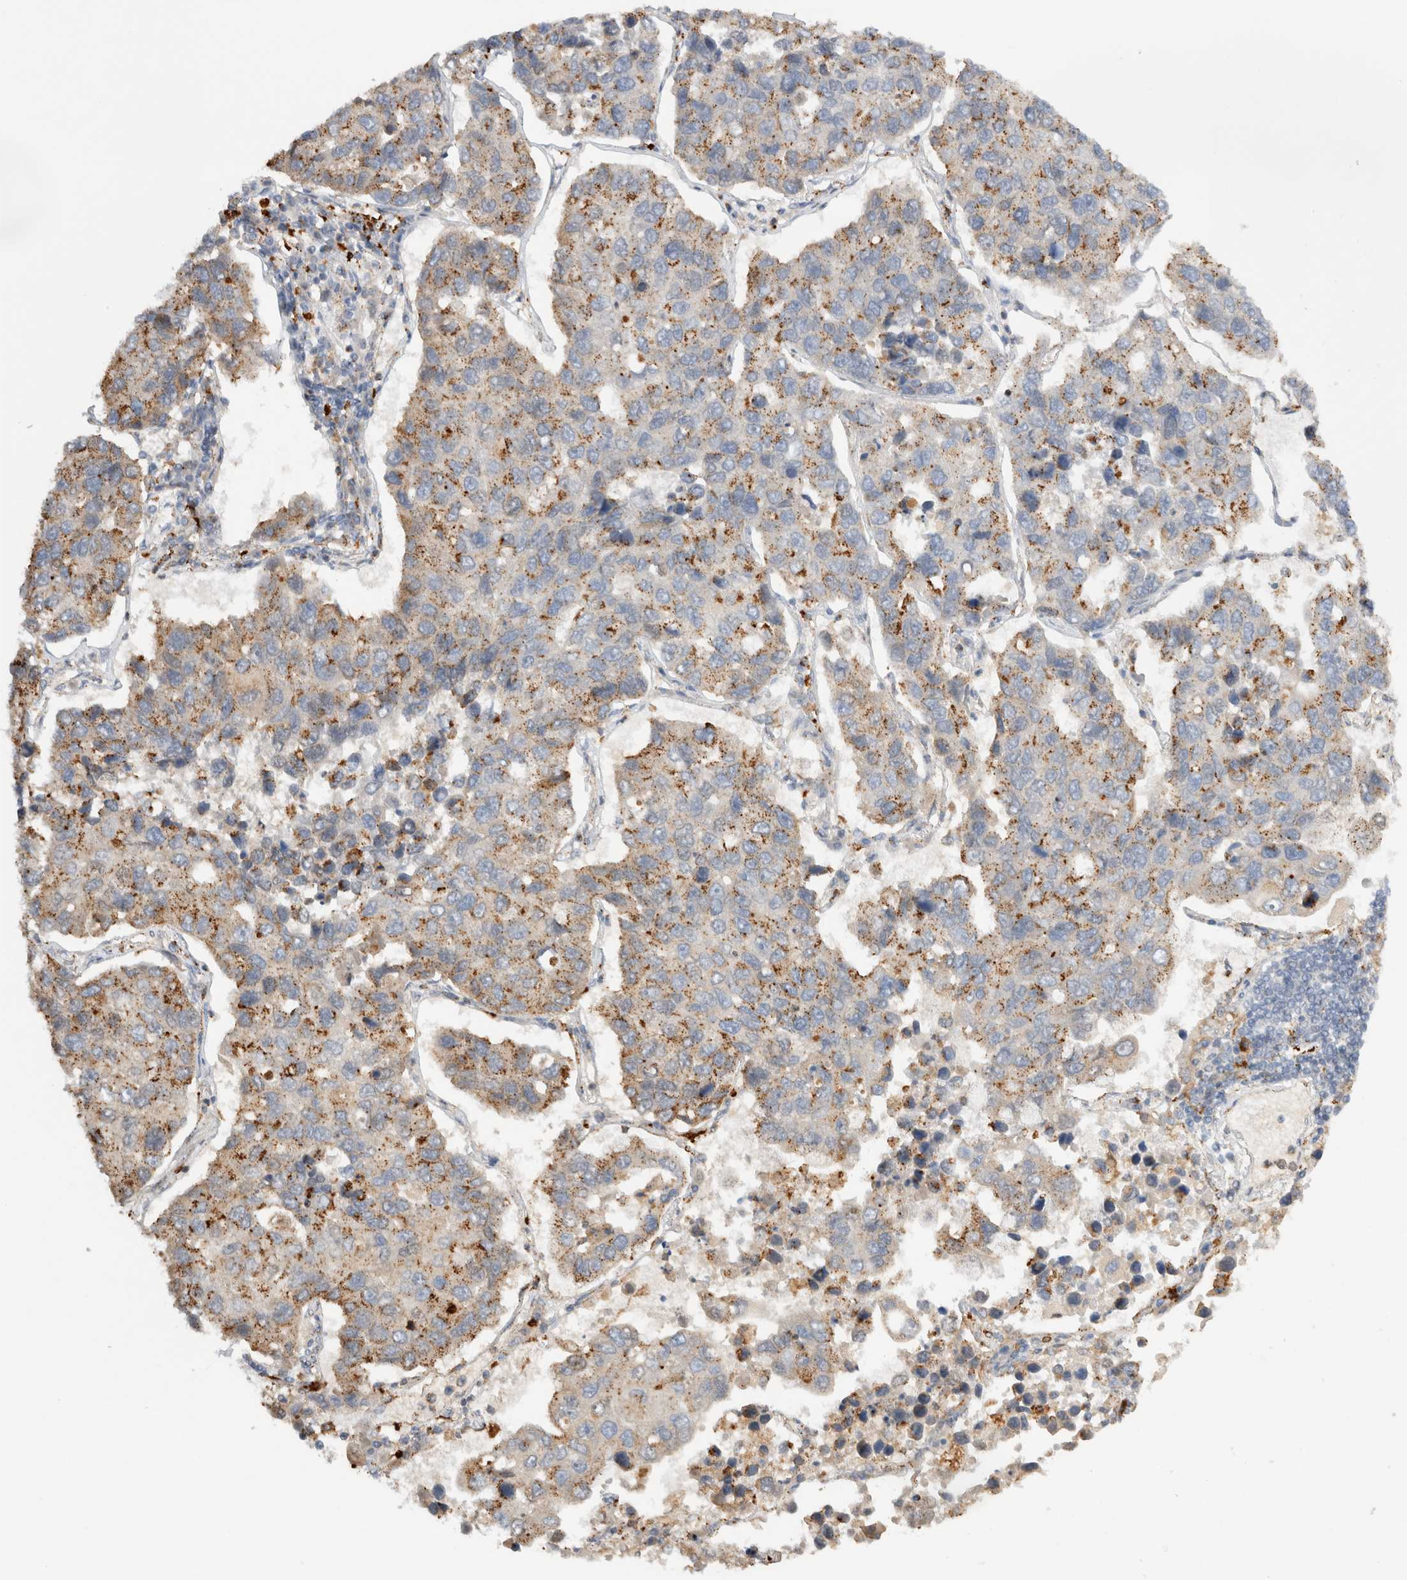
{"staining": {"intensity": "moderate", "quantity": ">75%", "location": "cytoplasmic/membranous"}, "tissue": "lung cancer", "cell_type": "Tumor cells", "image_type": "cancer", "snomed": [{"axis": "morphology", "description": "Adenocarcinoma, NOS"}, {"axis": "topography", "description": "Lung"}], "caption": "Lung adenocarcinoma was stained to show a protein in brown. There is medium levels of moderate cytoplasmic/membranous positivity in approximately >75% of tumor cells.", "gene": "GNS", "patient": {"sex": "male", "age": 64}}